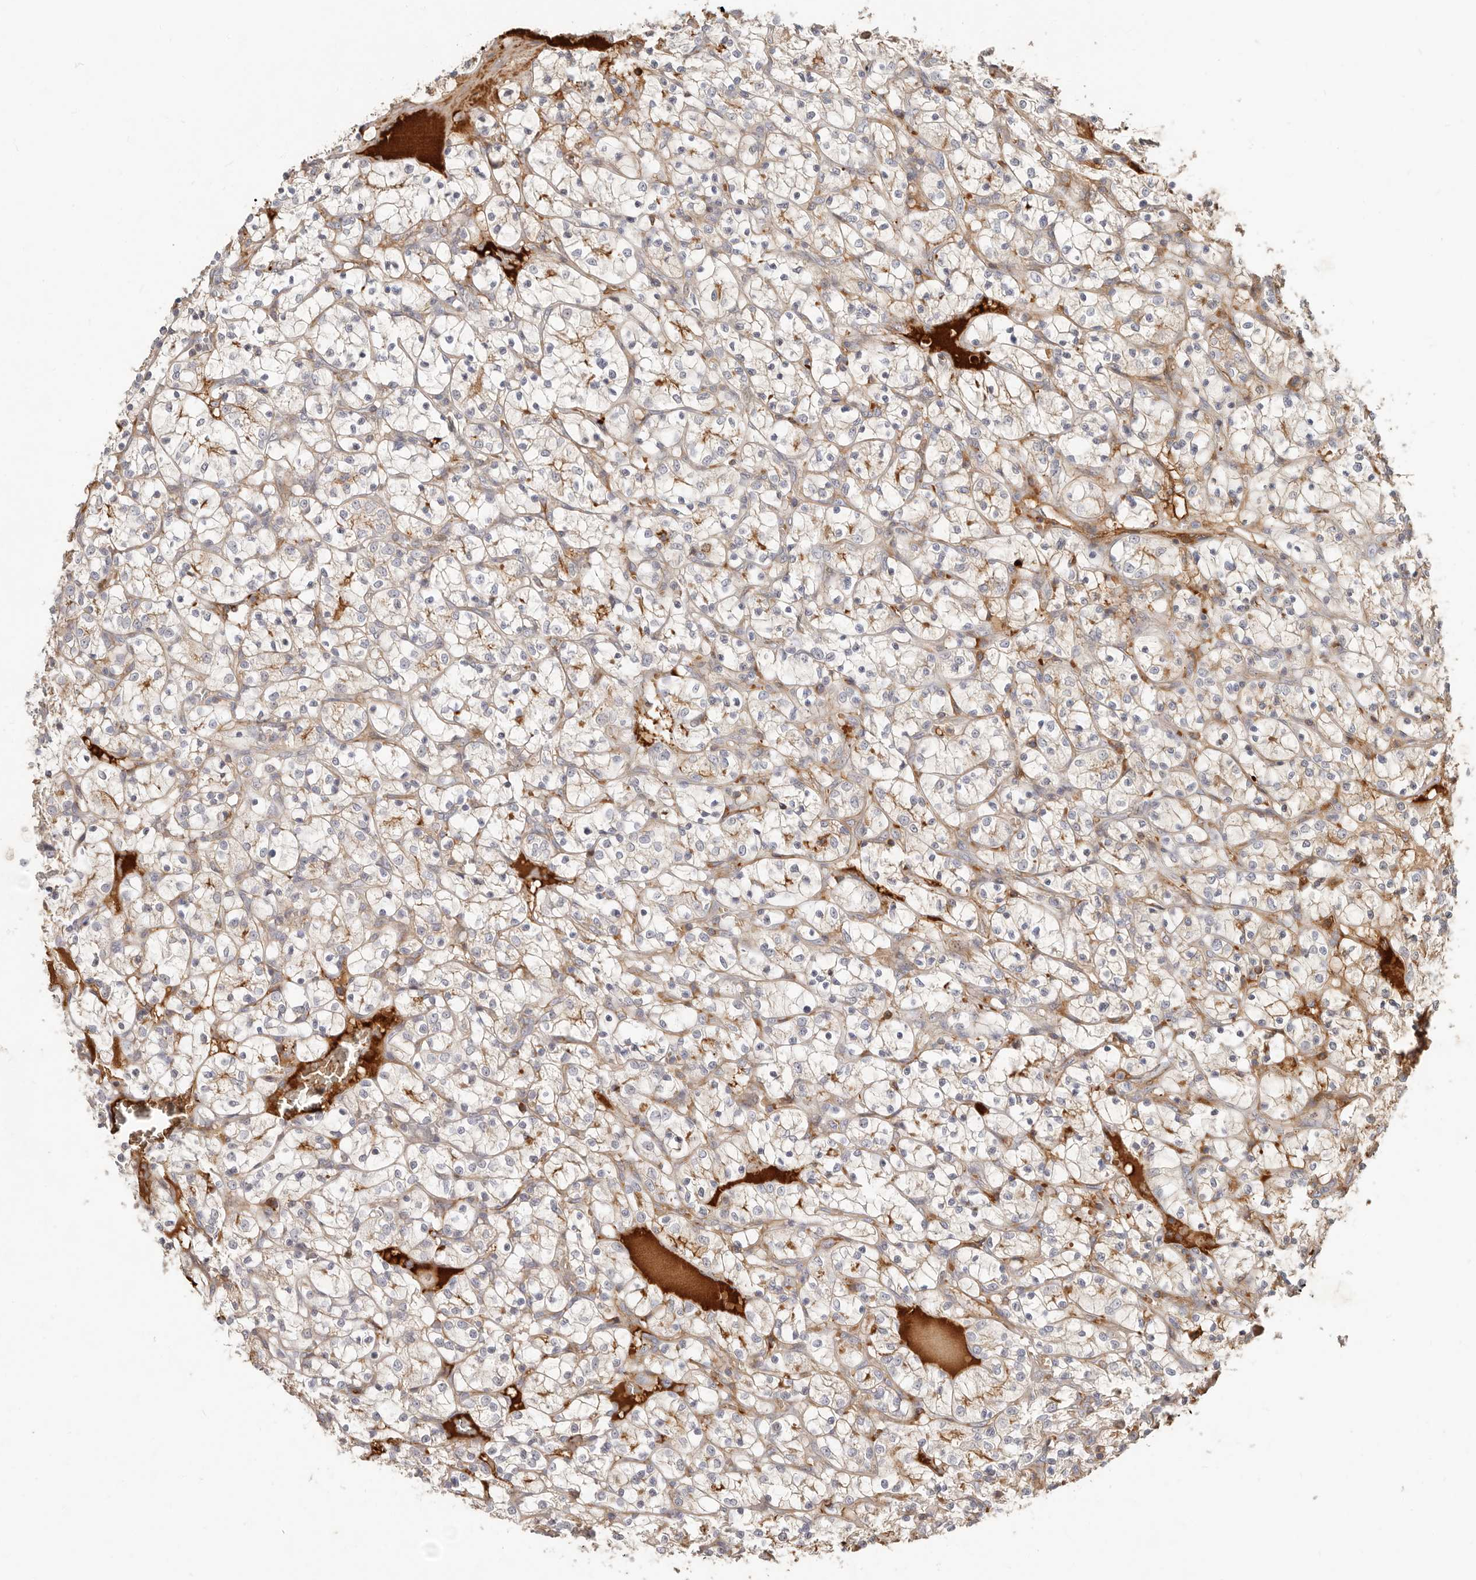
{"staining": {"intensity": "weak", "quantity": "25%-75%", "location": "cytoplasmic/membranous"}, "tissue": "renal cancer", "cell_type": "Tumor cells", "image_type": "cancer", "snomed": [{"axis": "morphology", "description": "Adenocarcinoma, NOS"}, {"axis": "topography", "description": "Kidney"}], "caption": "Protein staining of renal cancer (adenocarcinoma) tissue displays weak cytoplasmic/membranous positivity in approximately 25%-75% of tumor cells. (DAB (3,3'-diaminobenzidine) IHC with brightfield microscopy, high magnification).", "gene": "MTFR2", "patient": {"sex": "female", "age": 69}}